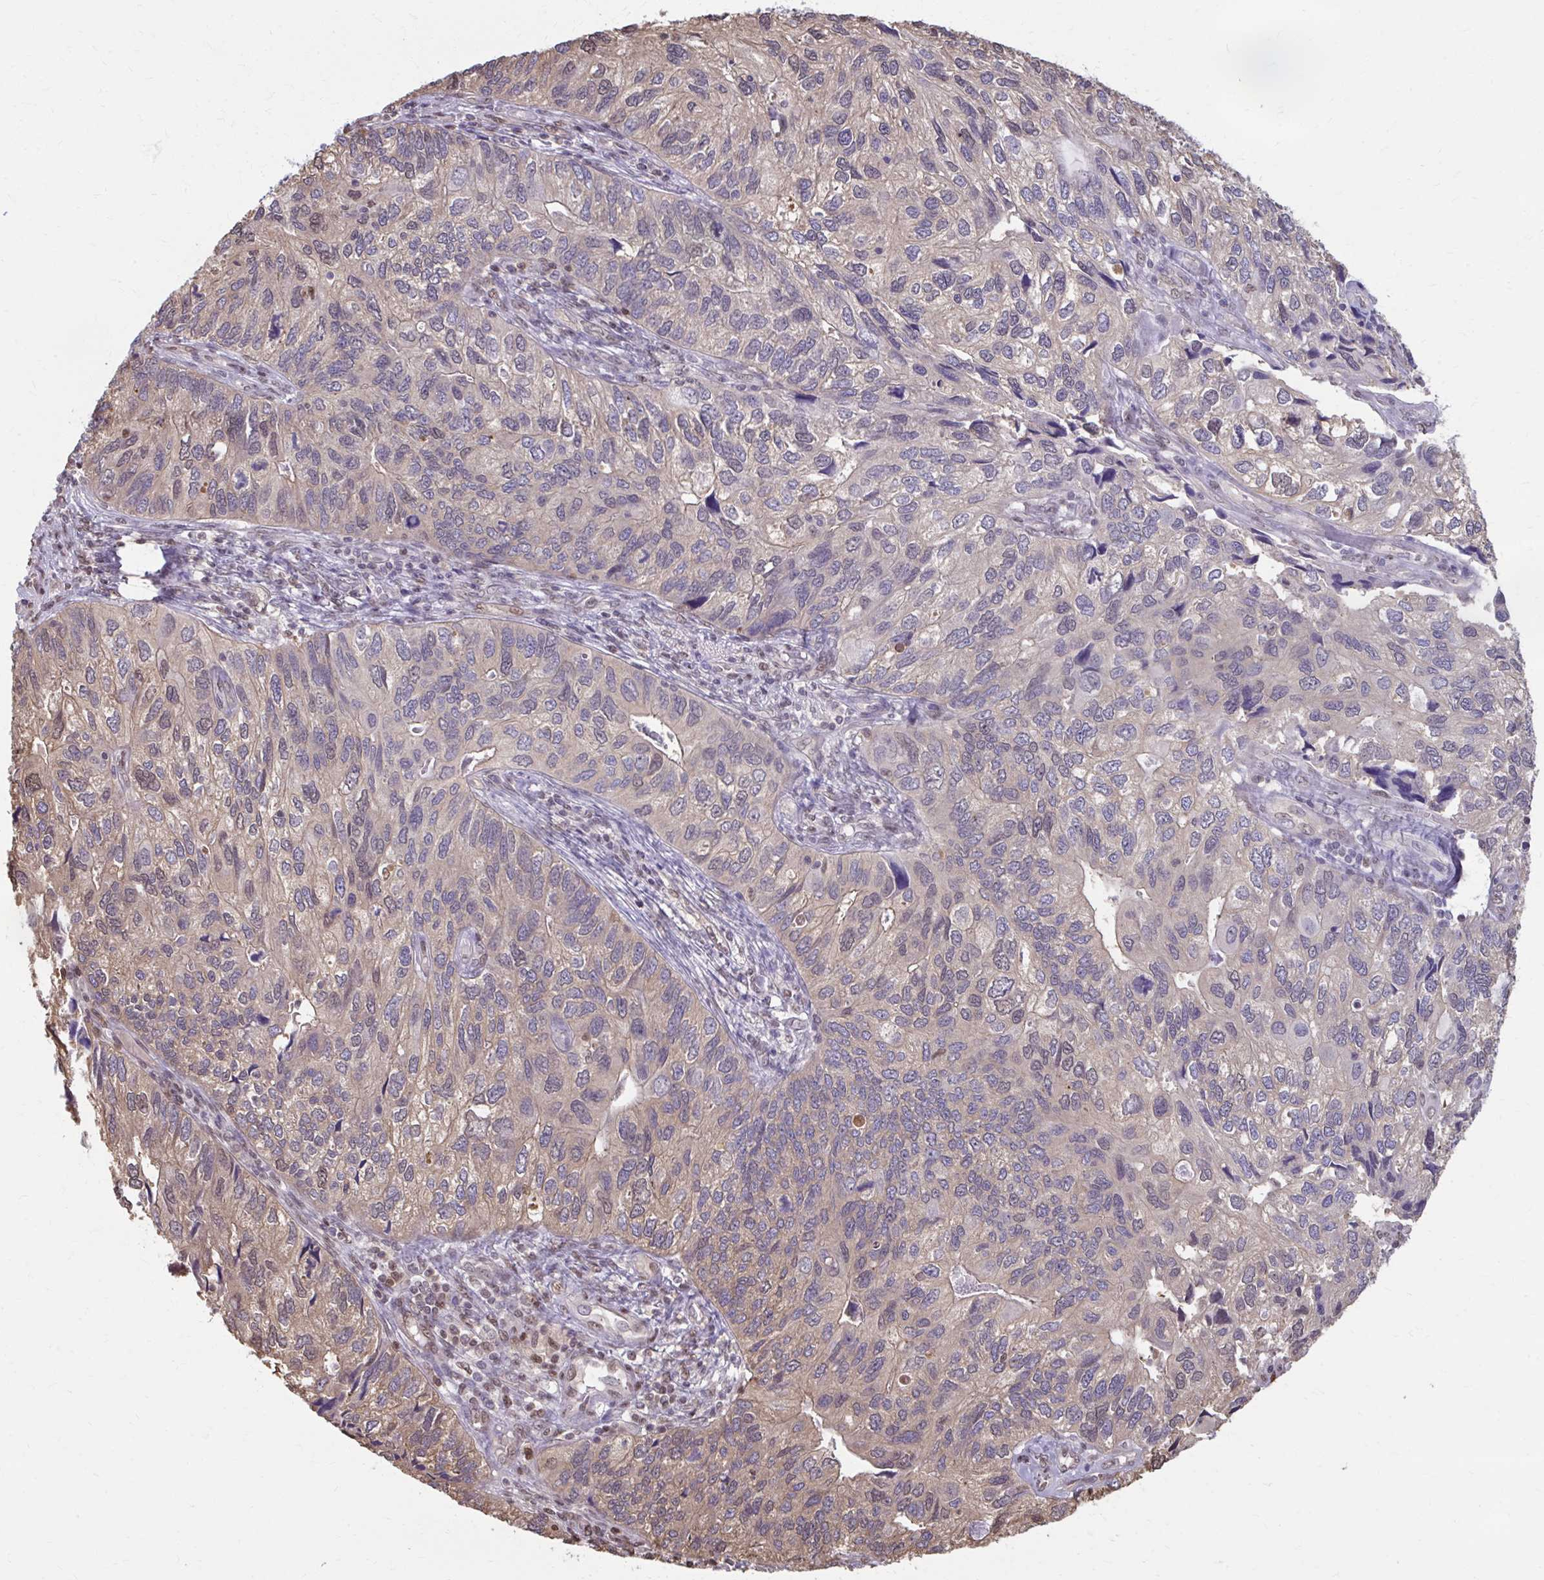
{"staining": {"intensity": "weak", "quantity": "<25%", "location": "cytoplasmic/membranous"}, "tissue": "endometrial cancer", "cell_type": "Tumor cells", "image_type": "cancer", "snomed": [{"axis": "morphology", "description": "Carcinoma, NOS"}, {"axis": "topography", "description": "Uterus"}], "caption": "This is an immunohistochemistry (IHC) image of human endometrial carcinoma. There is no expression in tumor cells.", "gene": "ING4", "patient": {"sex": "female", "age": 76}}